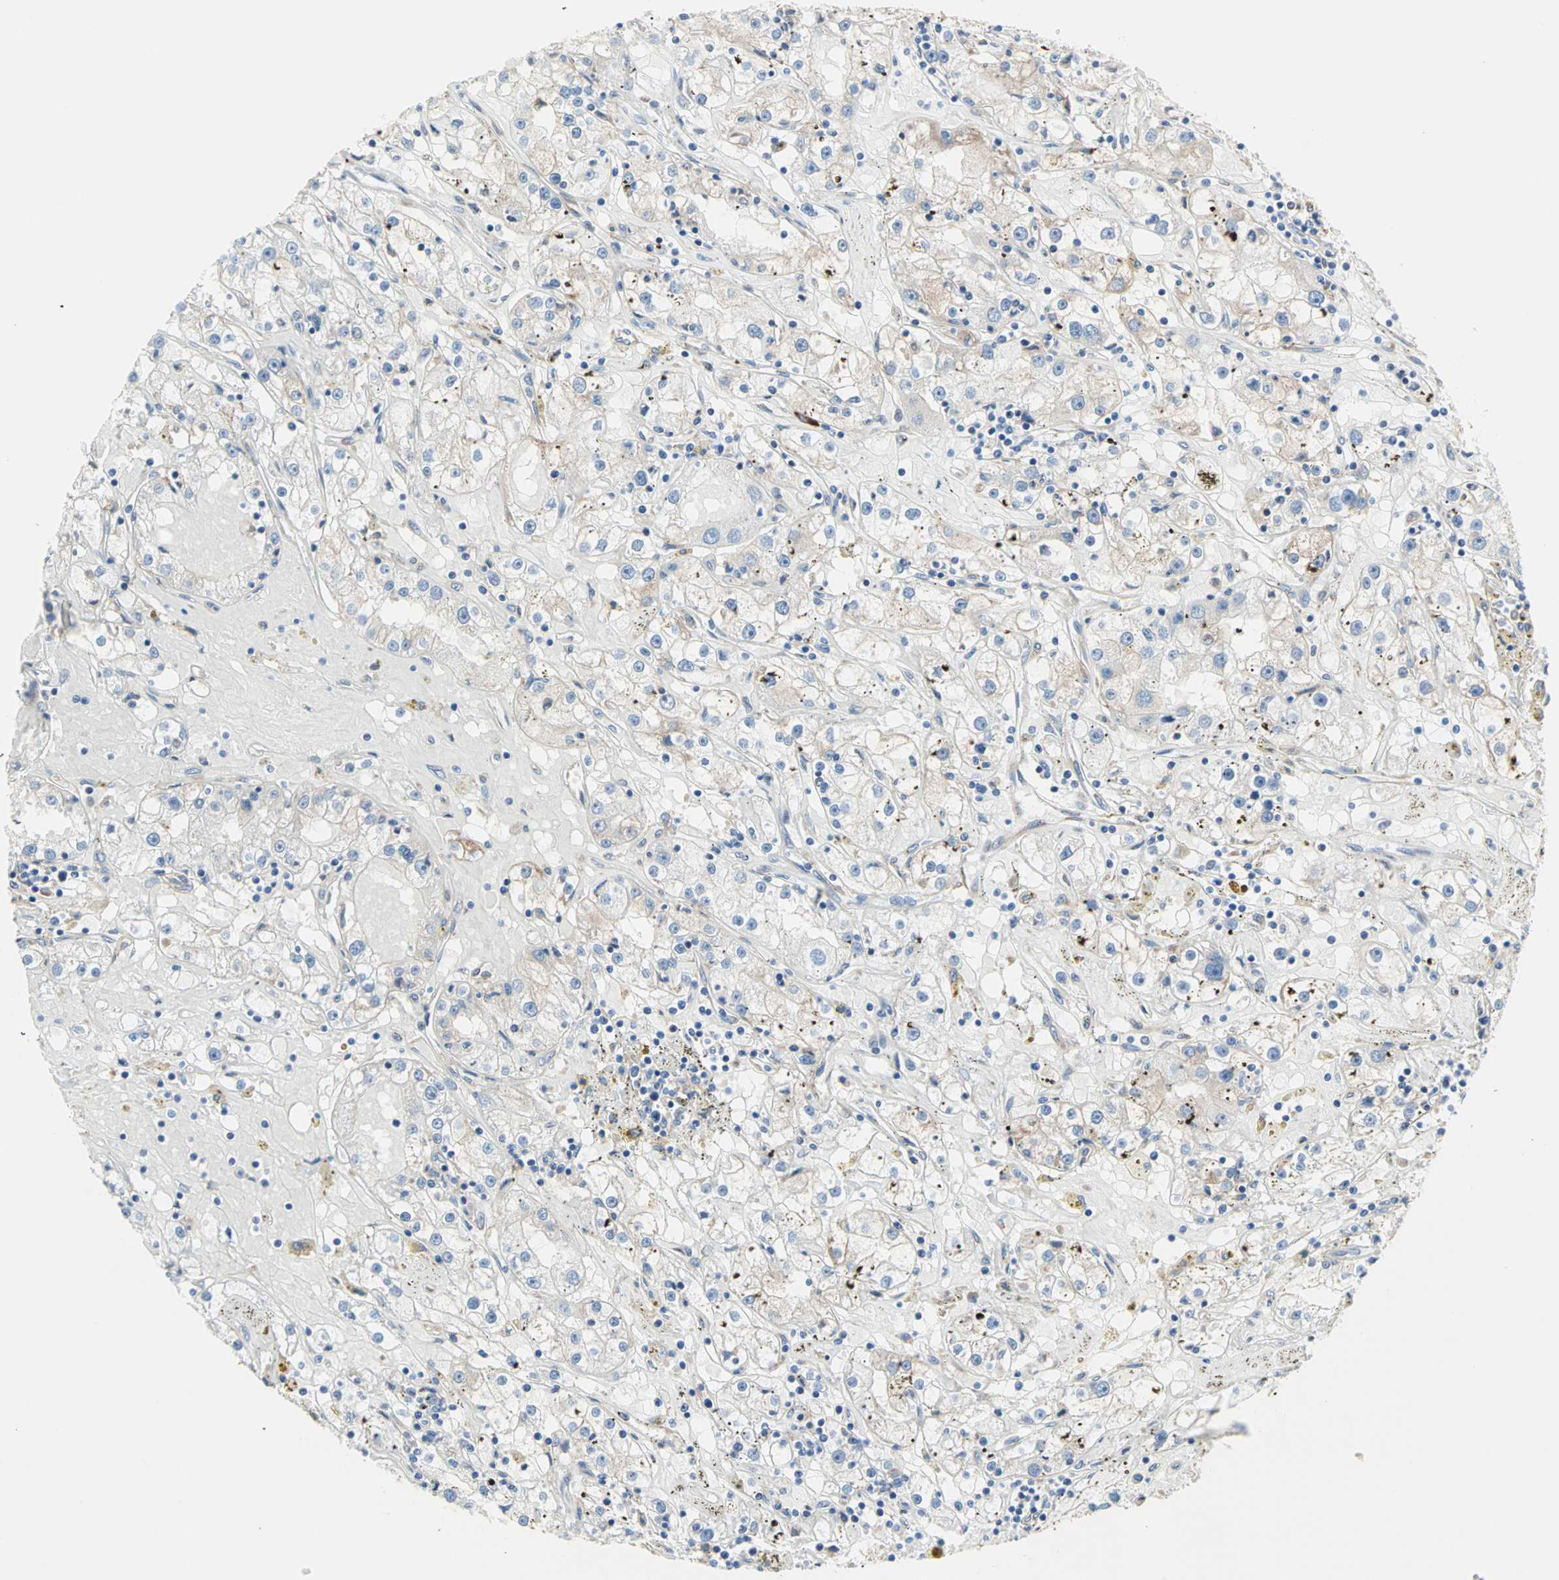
{"staining": {"intensity": "weak", "quantity": "<25%", "location": "cytoplasmic/membranous"}, "tissue": "renal cancer", "cell_type": "Tumor cells", "image_type": "cancer", "snomed": [{"axis": "morphology", "description": "Adenocarcinoma, NOS"}, {"axis": "topography", "description": "Kidney"}], "caption": "Adenocarcinoma (renal) stained for a protein using immunohistochemistry demonstrates no positivity tumor cells.", "gene": "PLCXD1", "patient": {"sex": "male", "age": 56}}